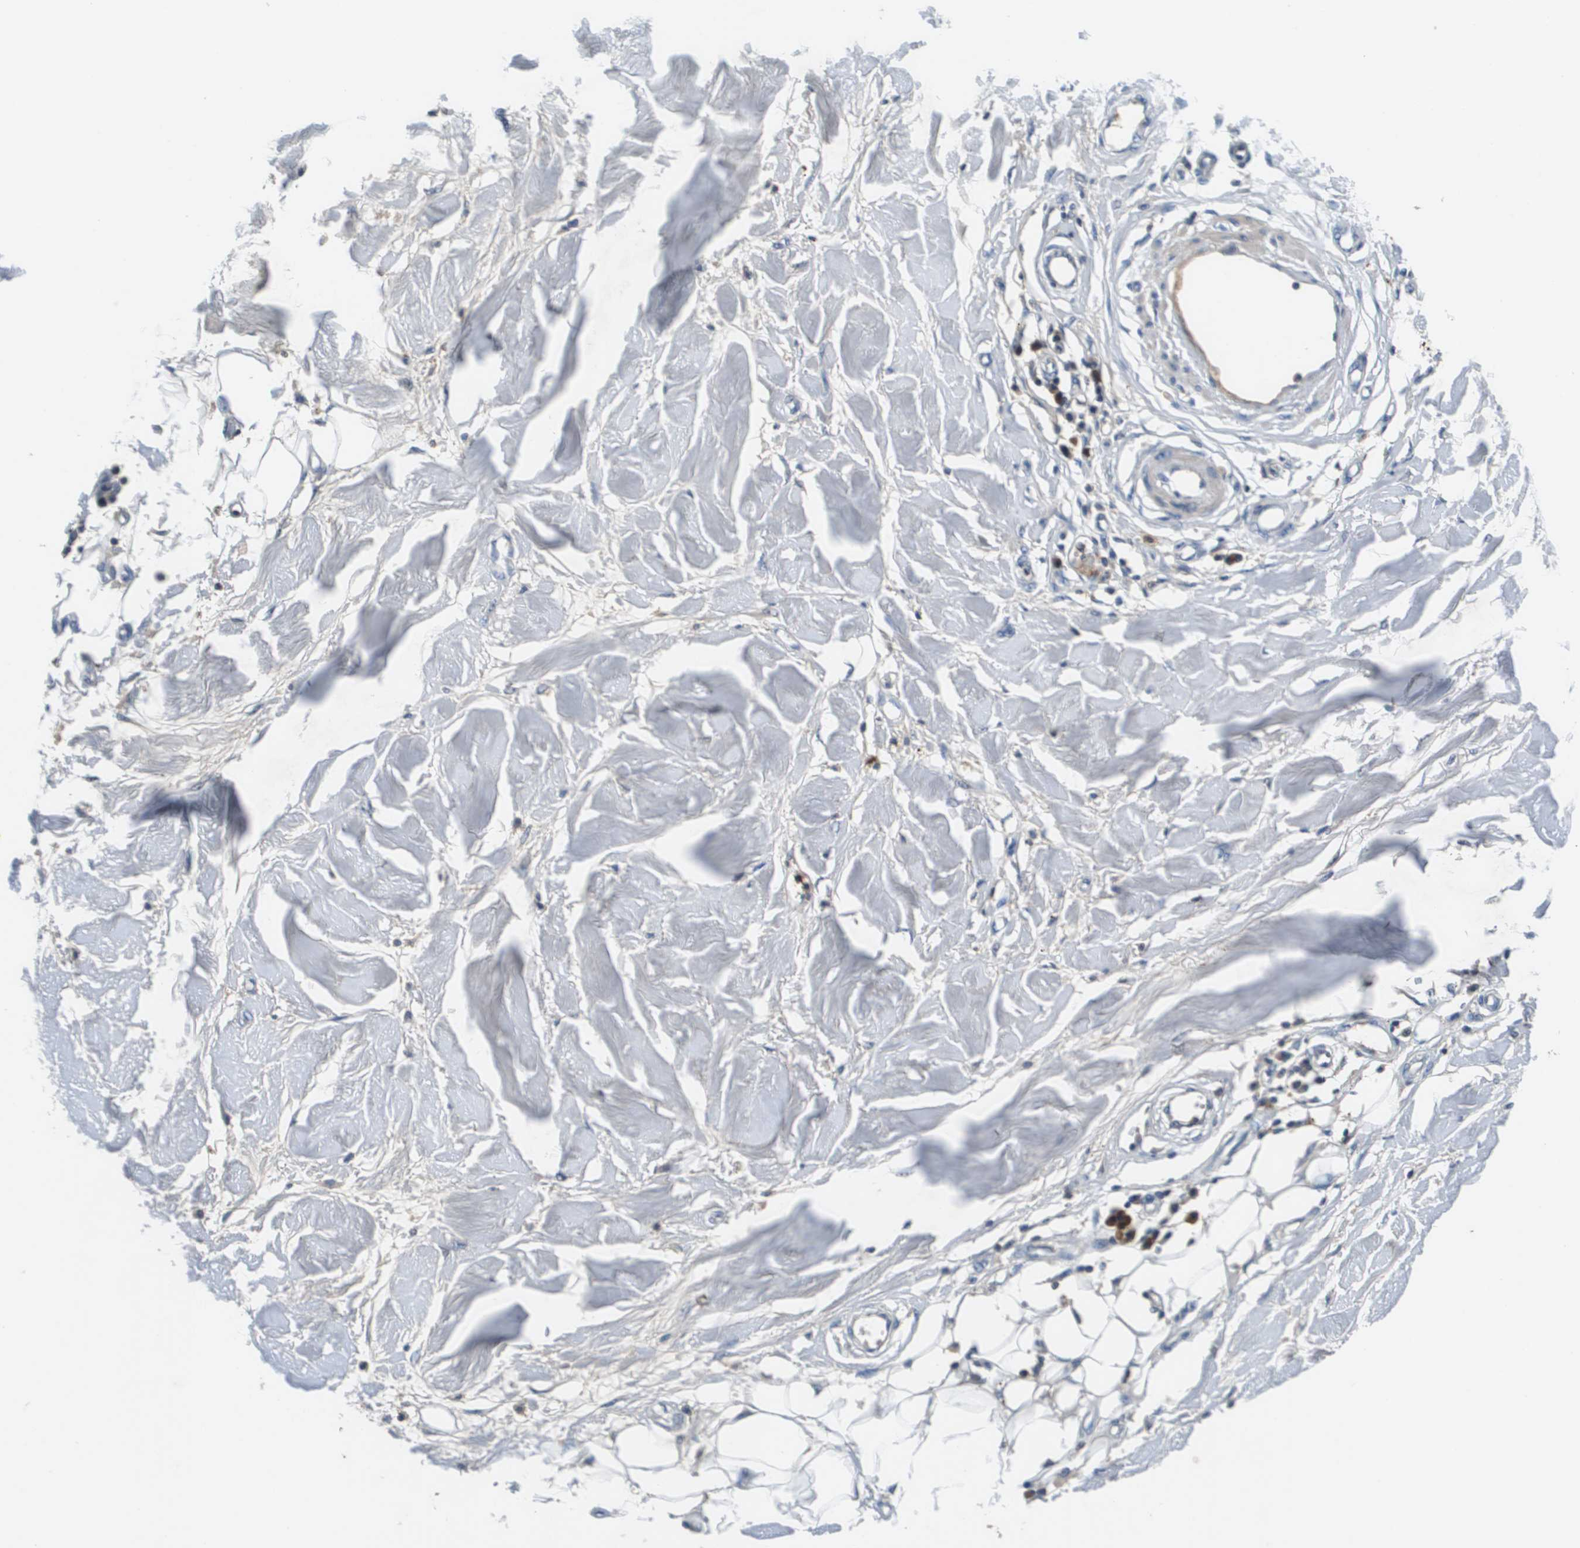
{"staining": {"intensity": "negative", "quantity": "none", "location": "none"}, "tissue": "adipose tissue", "cell_type": "Adipocytes", "image_type": "normal", "snomed": [{"axis": "morphology", "description": "Normal tissue, NOS"}, {"axis": "morphology", "description": "Squamous cell carcinoma, NOS"}, {"axis": "topography", "description": "Skin"}, {"axis": "topography", "description": "Peripheral nerve tissue"}], "caption": "Immunohistochemistry photomicrograph of benign human adipose tissue stained for a protein (brown), which displays no positivity in adipocytes.", "gene": "KCNQ5", "patient": {"sex": "male", "age": 83}}